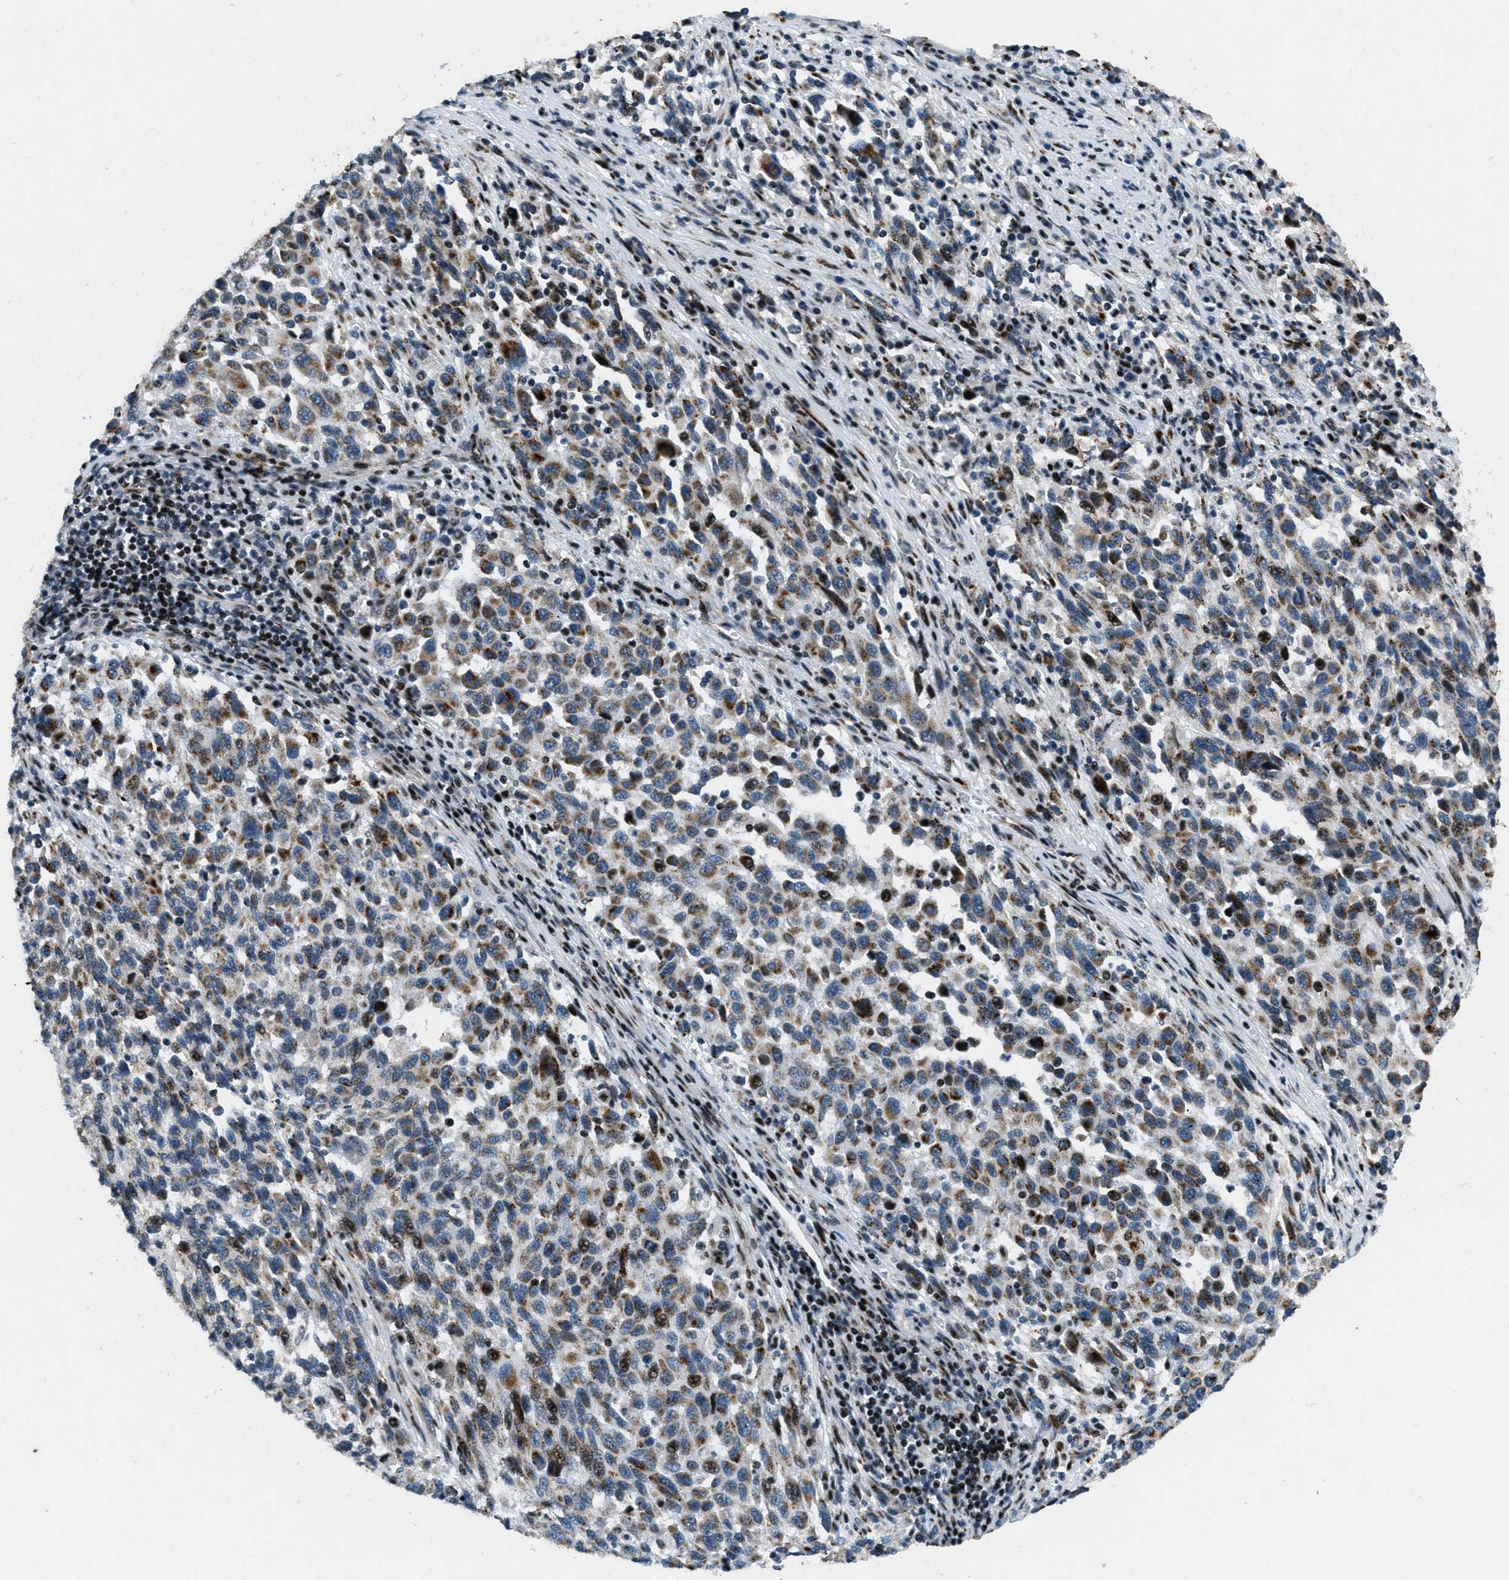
{"staining": {"intensity": "moderate", "quantity": ">75%", "location": "cytoplasmic/membranous"}, "tissue": "melanoma", "cell_type": "Tumor cells", "image_type": "cancer", "snomed": [{"axis": "morphology", "description": "Malignant melanoma, Metastatic site"}, {"axis": "topography", "description": "Lymph node"}], "caption": "This is an image of IHC staining of malignant melanoma (metastatic site), which shows moderate expression in the cytoplasmic/membranous of tumor cells.", "gene": "GPC6", "patient": {"sex": "male", "age": 61}}